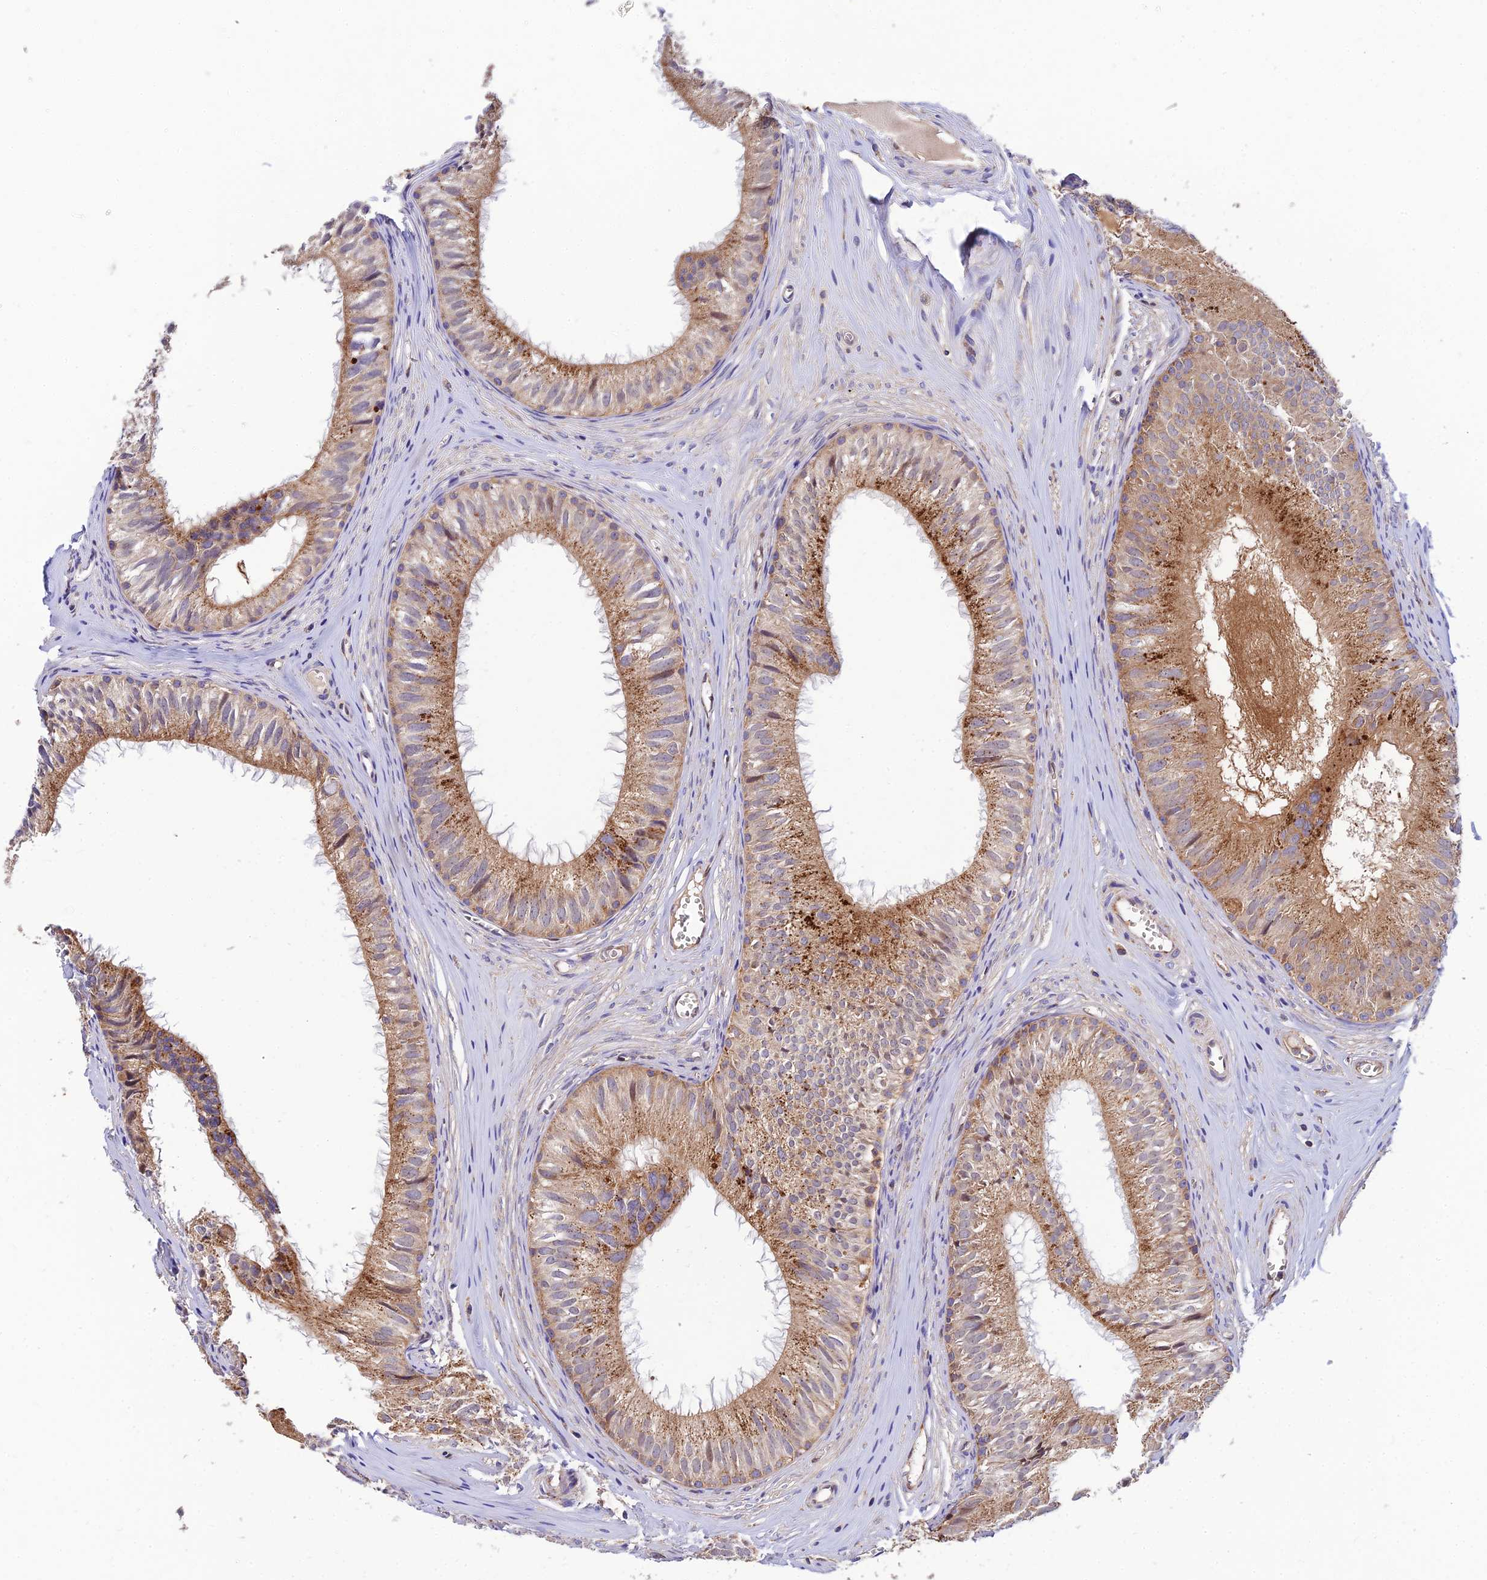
{"staining": {"intensity": "moderate", "quantity": "25%-75%", "location": "cytoplasmic/membranous"}, "tissue": "epididymis", "cell_type": "Glandular cells", "image_type": "normal", "snomed": [{"axis": "morphology", "description": "Normal tissue, NOS"}, {"axis": "topography", "description": "Epididymis"}], "caption": "Moderate cytoplasmic/membranous positivity is appreciated in approximately 25%-75% of glandular cells in benign epididymis.", "gene": "PODNL1", "patient": {"sex": "male", "age": 36}}